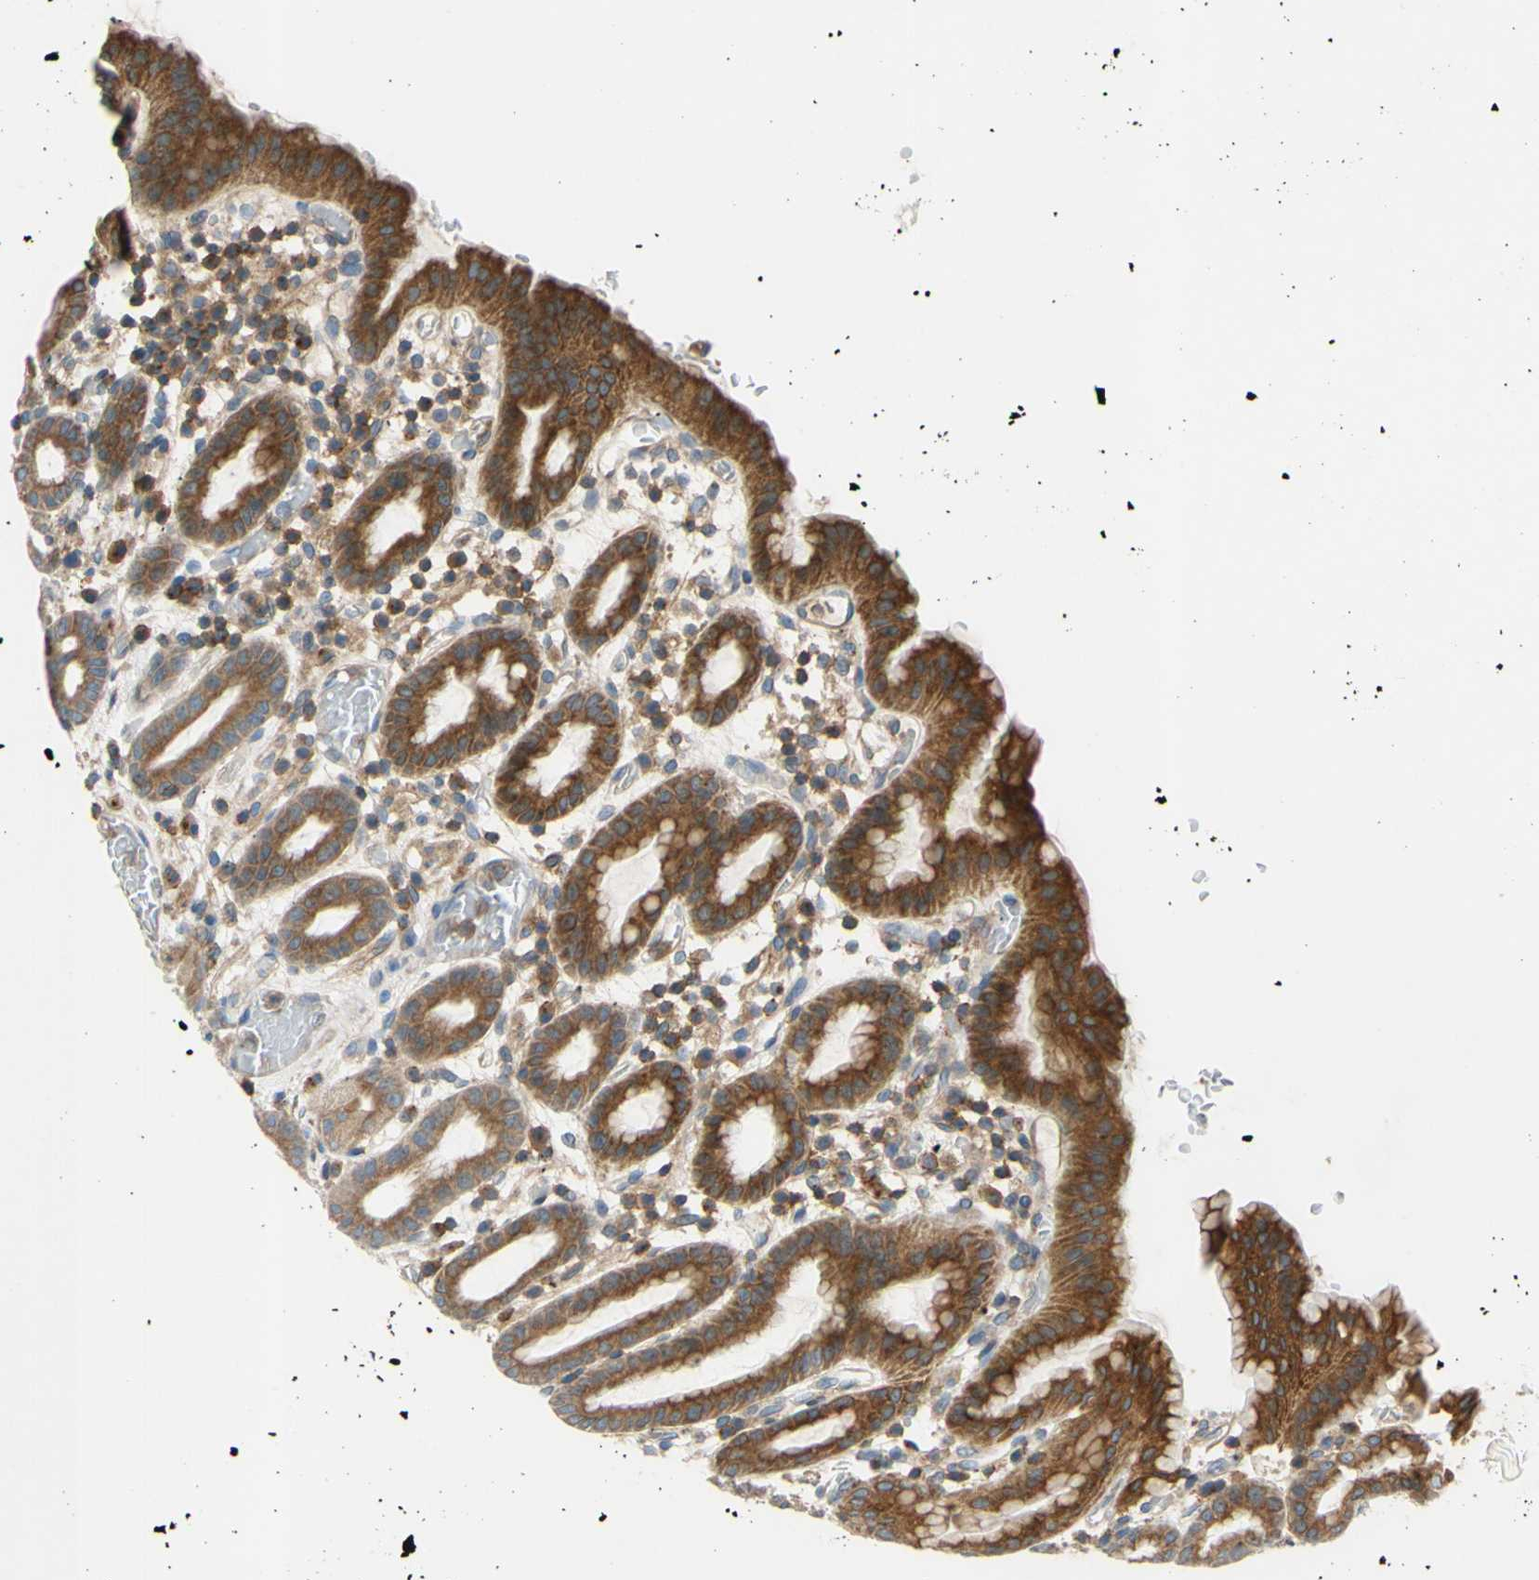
{"staining": {"intensity": "moderate", "quantity": ">75%", "location": "cytoplasmic/membranous"}, "tissue": "stomach", "cell_type": "Glandular cells", "image_type": "normal", "snomed": [{"axis": "morphology", "description": "Normal tissue, NOS"}, {"axis": "topography", "description": "Stomach, upper"}], "caption": "Human stomach stained with a brown dye reveals moderate cytoplasmic/membranous positive positivity in approximately >75% of glandular cells.", "gene": "POR", "patient": {"sex": "male", "age": 68}}